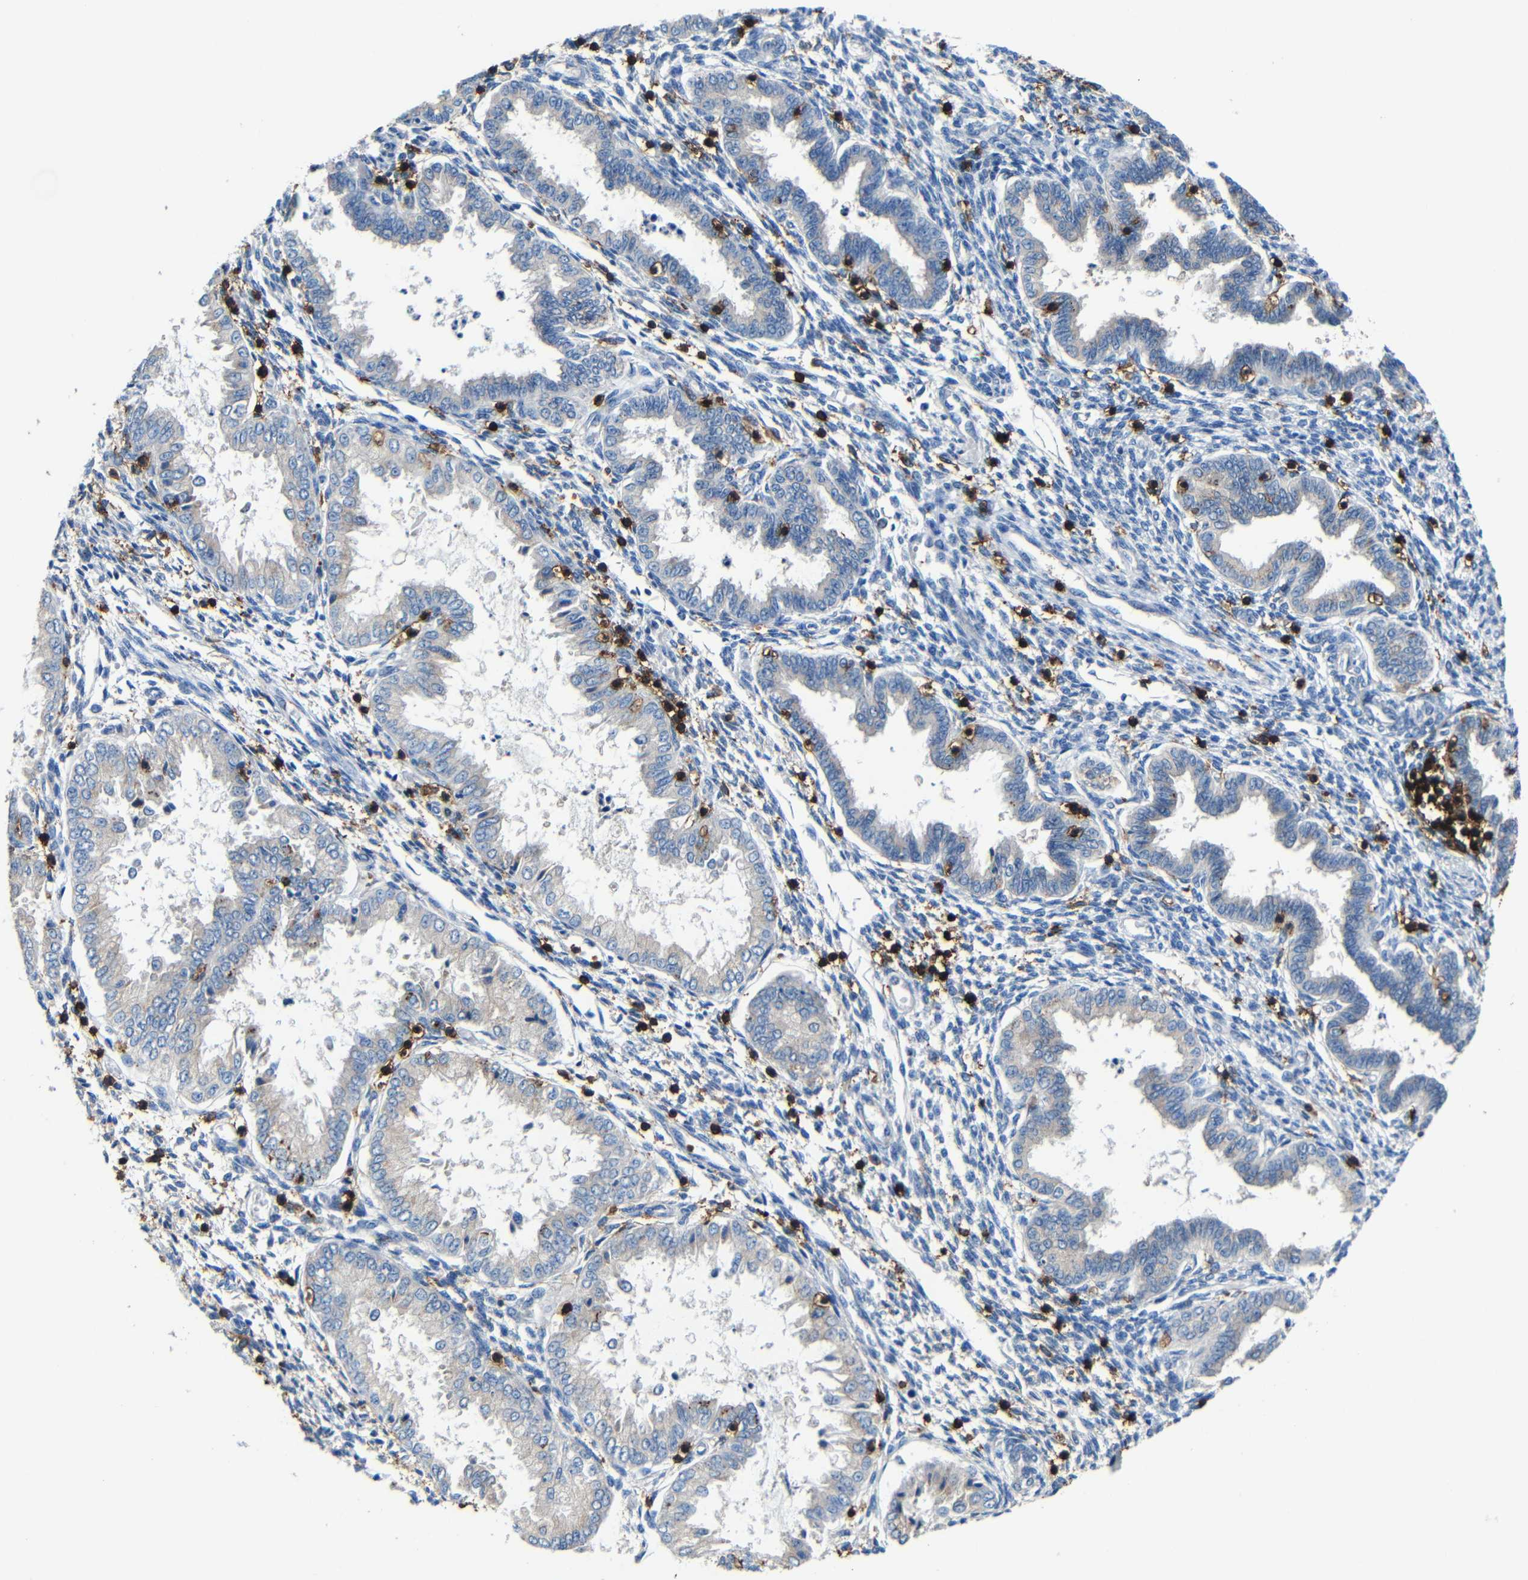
{"staining": {"intensity": "negative", "quantity": "none", "location": "none"}, "tissue": "endometrium", "cell_type": "Cells in endometrial stroma", "image_type": "normal", "snomed": [{"axis": "morphology", "description": "Normal tissue, NOS"}, {"axis": "topography", "description": "Endometrium"}], "caption": "DAB (3,3'-diaminobenzidine) immunohistochemical staining of normal human endometrium reveals no significant expression in cells in endometrial stroma.", "gene": "P2RY12", "patient": {"sex": "female", "age": 33}}